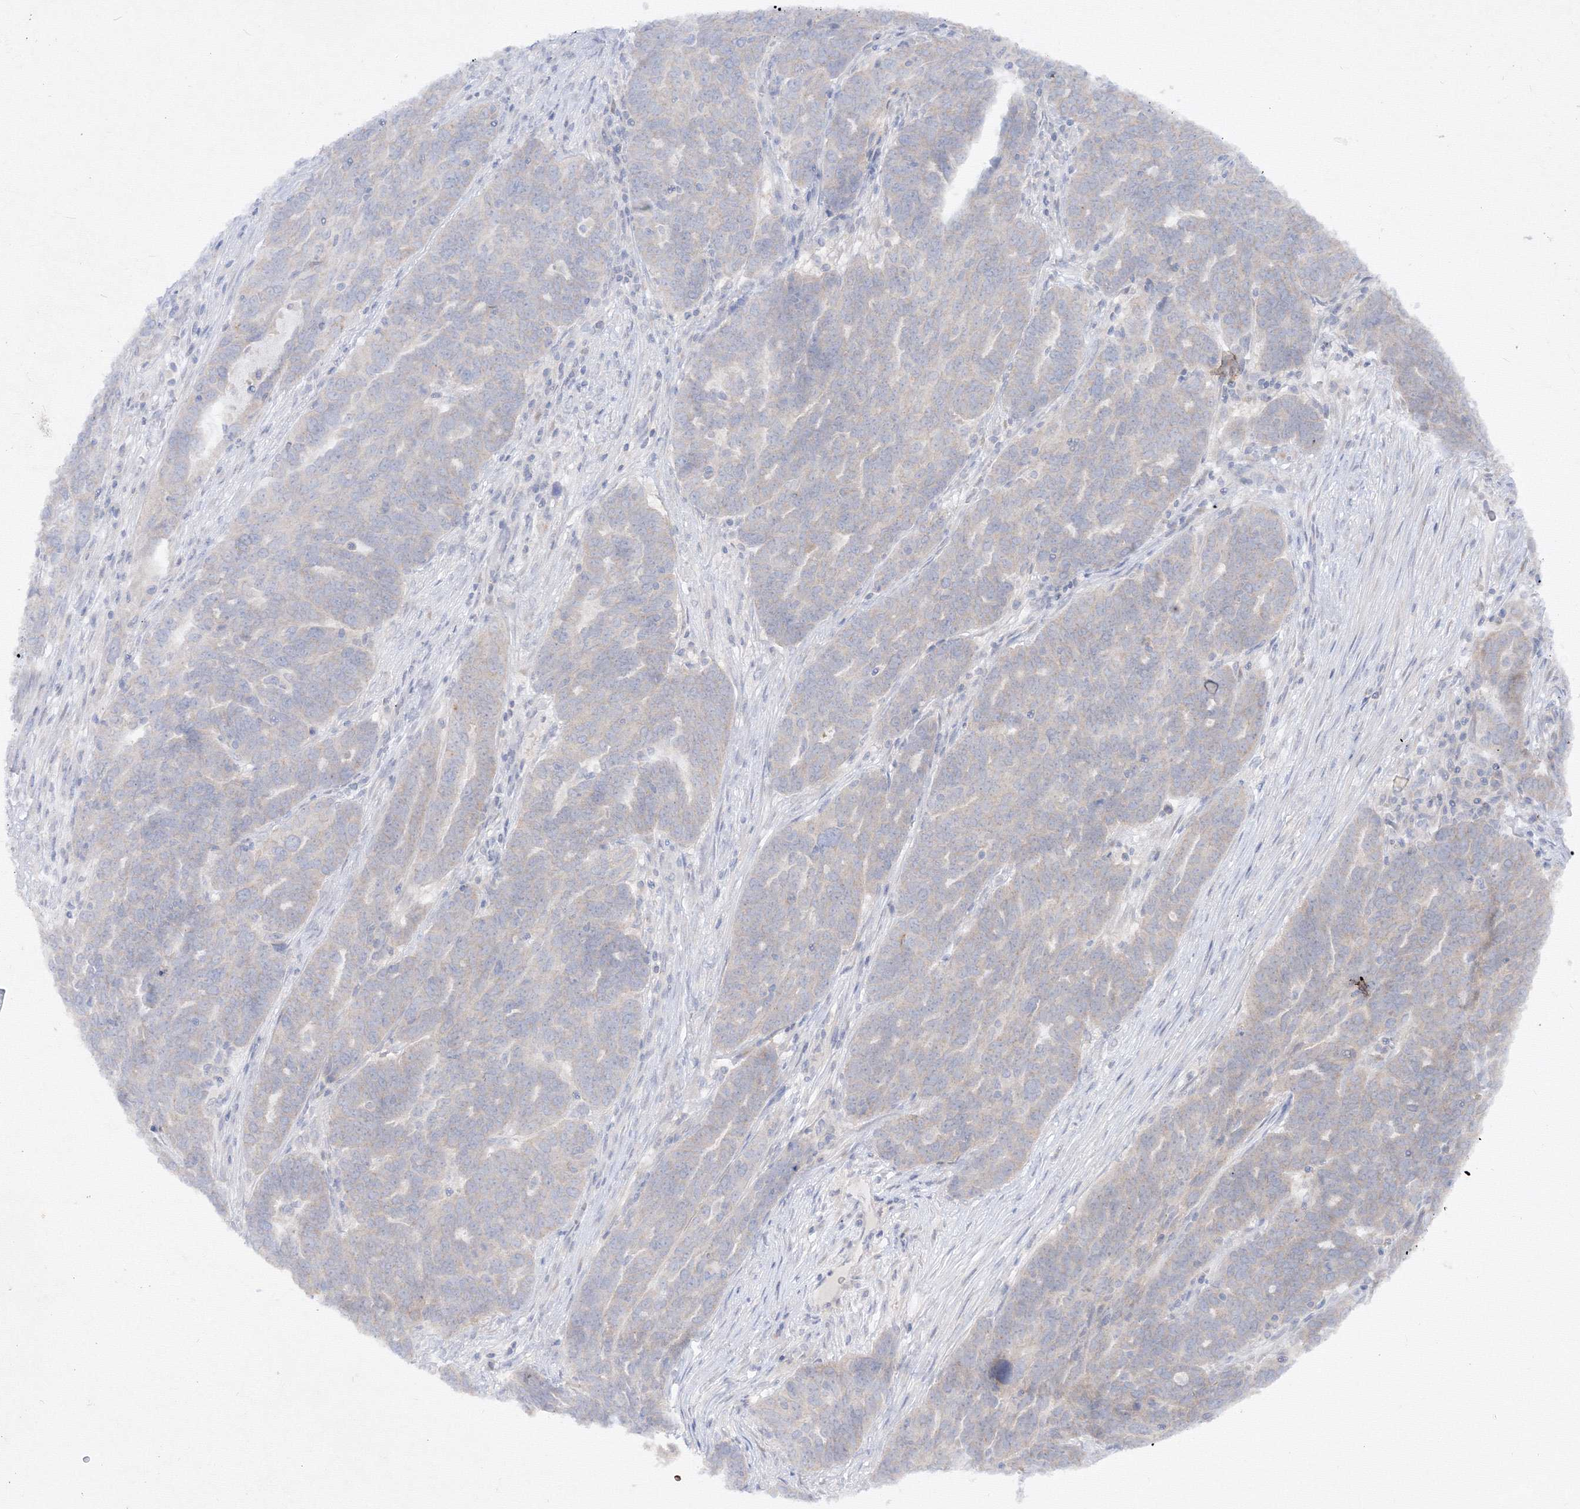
{"staining": {"intensity": "negative", "quantity": "none", "location": "none"}, "tissue": "ovarian cancer", "cell_type": "Tumor cells", "image_type": "cancer", "snomed": [{"axis": "morphology", "description": "Cystadenocarcinoma, serous, NOS"}, {"axis": "topography", "description": "Ovary"}], "caption": "Serous cystadenocarcinoma (ovarian) stained for a protein using IHC demonstrates no positivity tumor cells.", "gene": "FBXL8", "patient": {"sex": "female", "age": 59}}